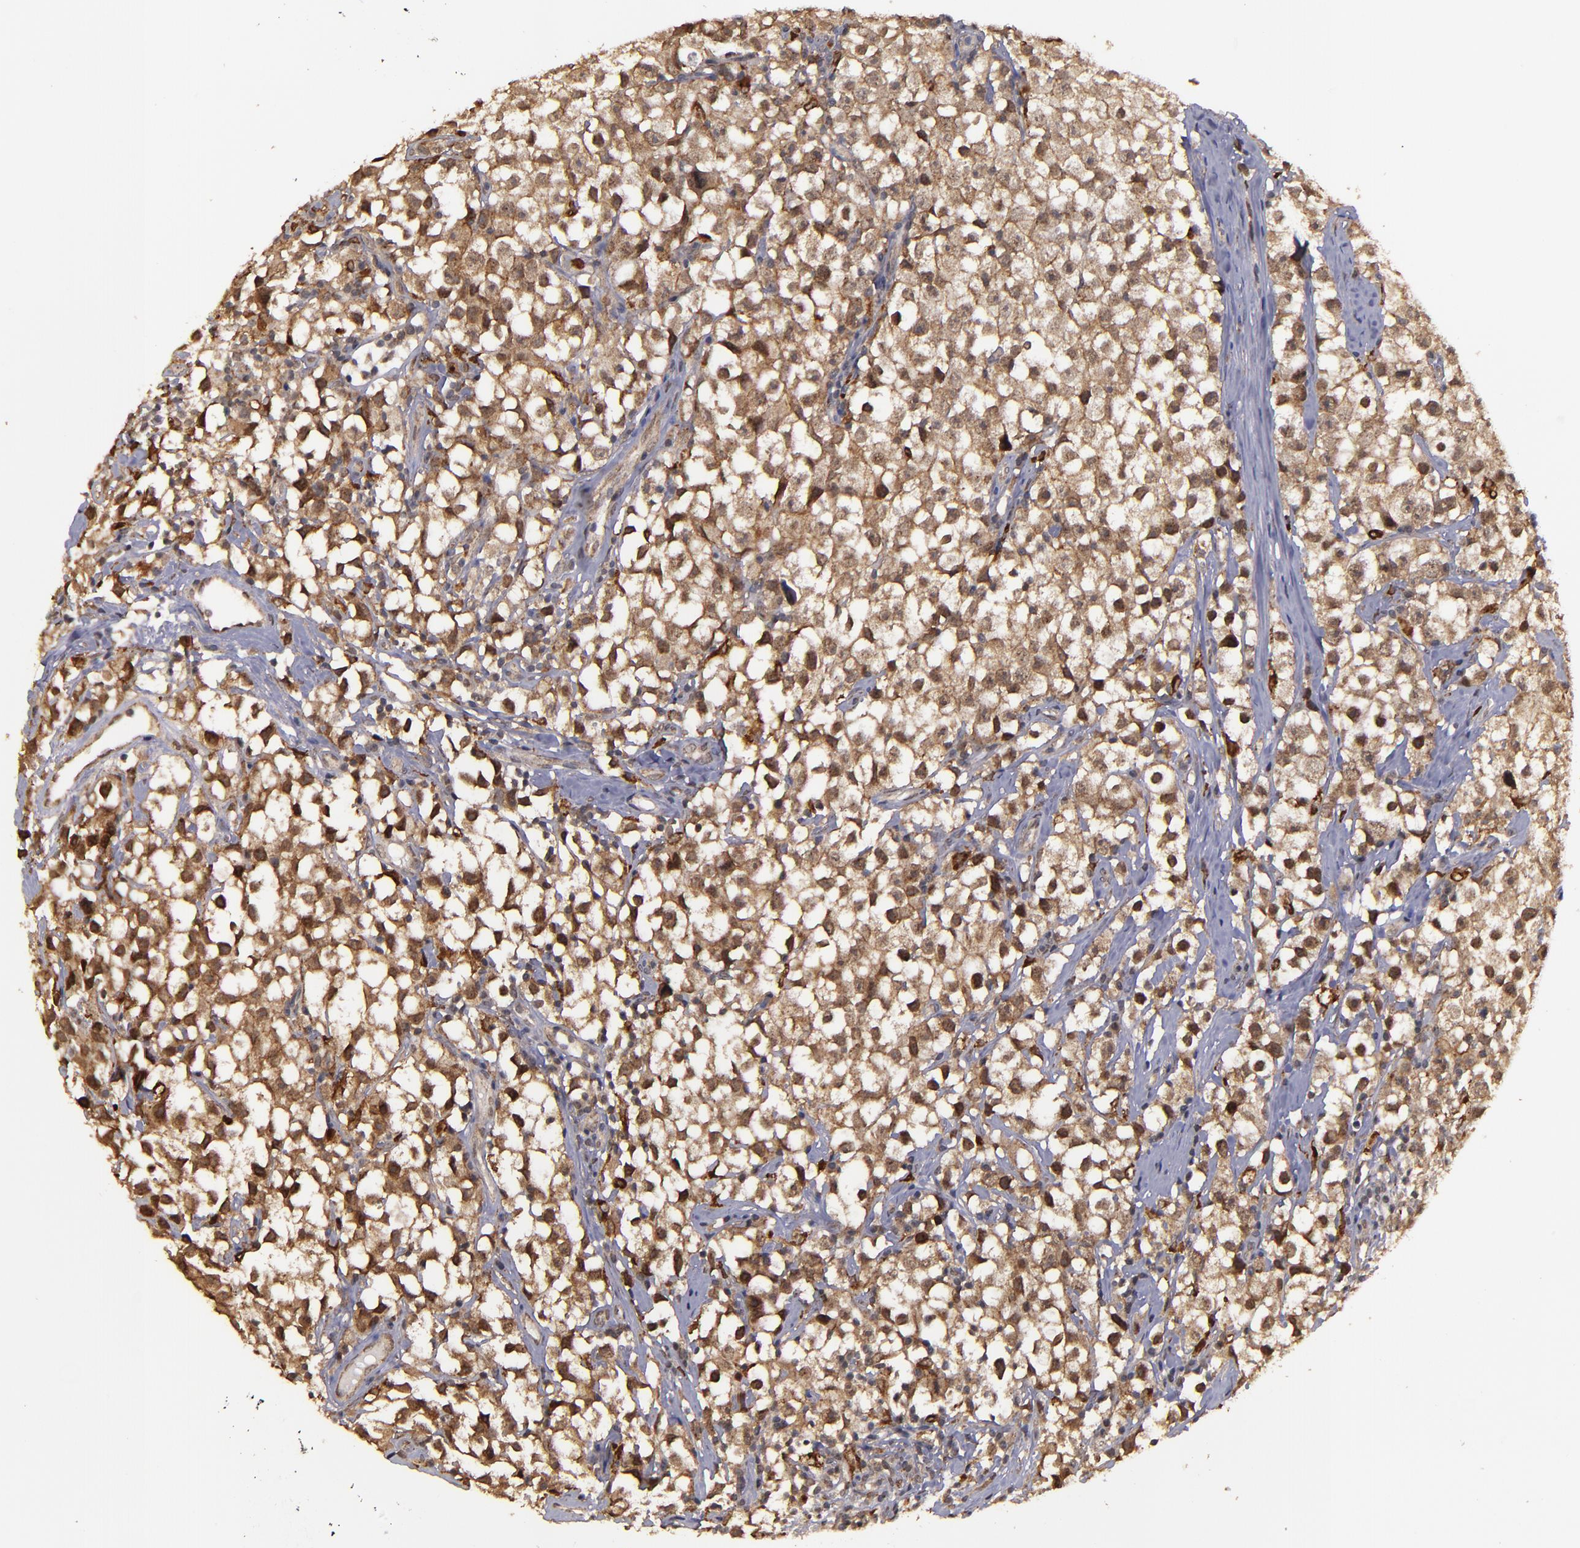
{"staining": {"intensity": "moderate", "quantity": ">75%", "location": "cytoplasmic/membranous,nuclear"}, "tissue": "testis cancer", "cell_type": "Tumor cells", "image_type": "cancer", "snomed": [{"axis": "morphology", "description": "Seminoma, NOS"}, {"axis": "topography", "description": "Testis"}], "caption": "DAB immunohistochemical staining of human testis cancer reveals moderate cytoplasmic/membranous and nuclear protein positivity in about >75% of tumor cells.", "gene": "SIPA1L1", "patient": {"sex": "male", "age": 35}}